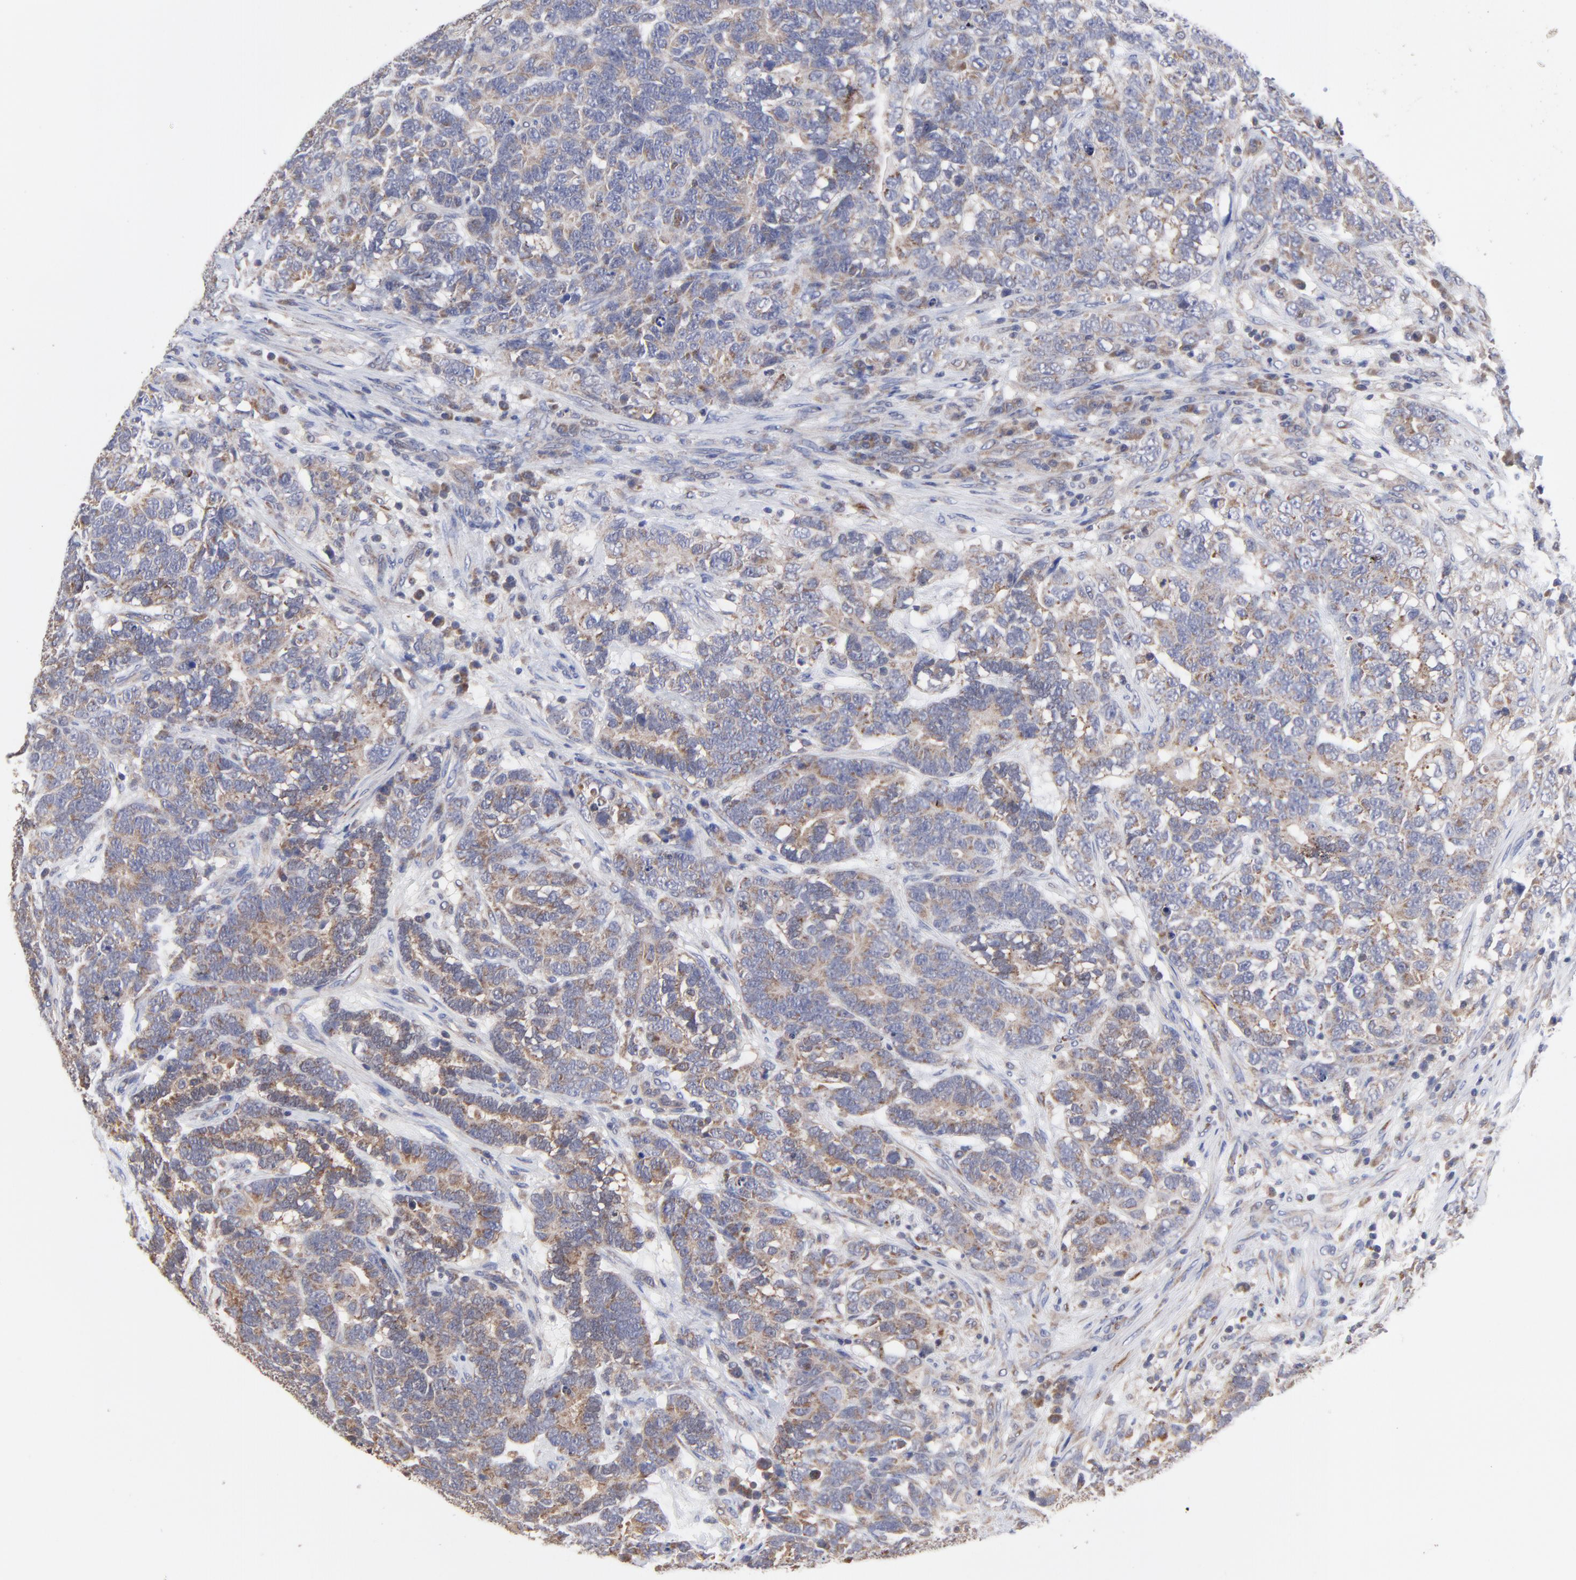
{"staining": {"intensity": "weak", "quantity": ">75%", "location": "cytoplasmic/membranous"}, "tissue": "testis cancer", "cell_type": "Tumor cells", "image_type": "cancer", "snomed": [{"axis": "morphology", "description": "Carcinoma, Embryonal, NOS"}, {"axis": "topography", "description": "Testis"}], "caption": "About >75% of tumor cells in human testis cancer demonstrate weak cytoplasmic/membranous protein expression as visualized by brown immunohistochemical staining.", "gene": "PCMT1", "patient": {"sex": "male", "age": 26}}